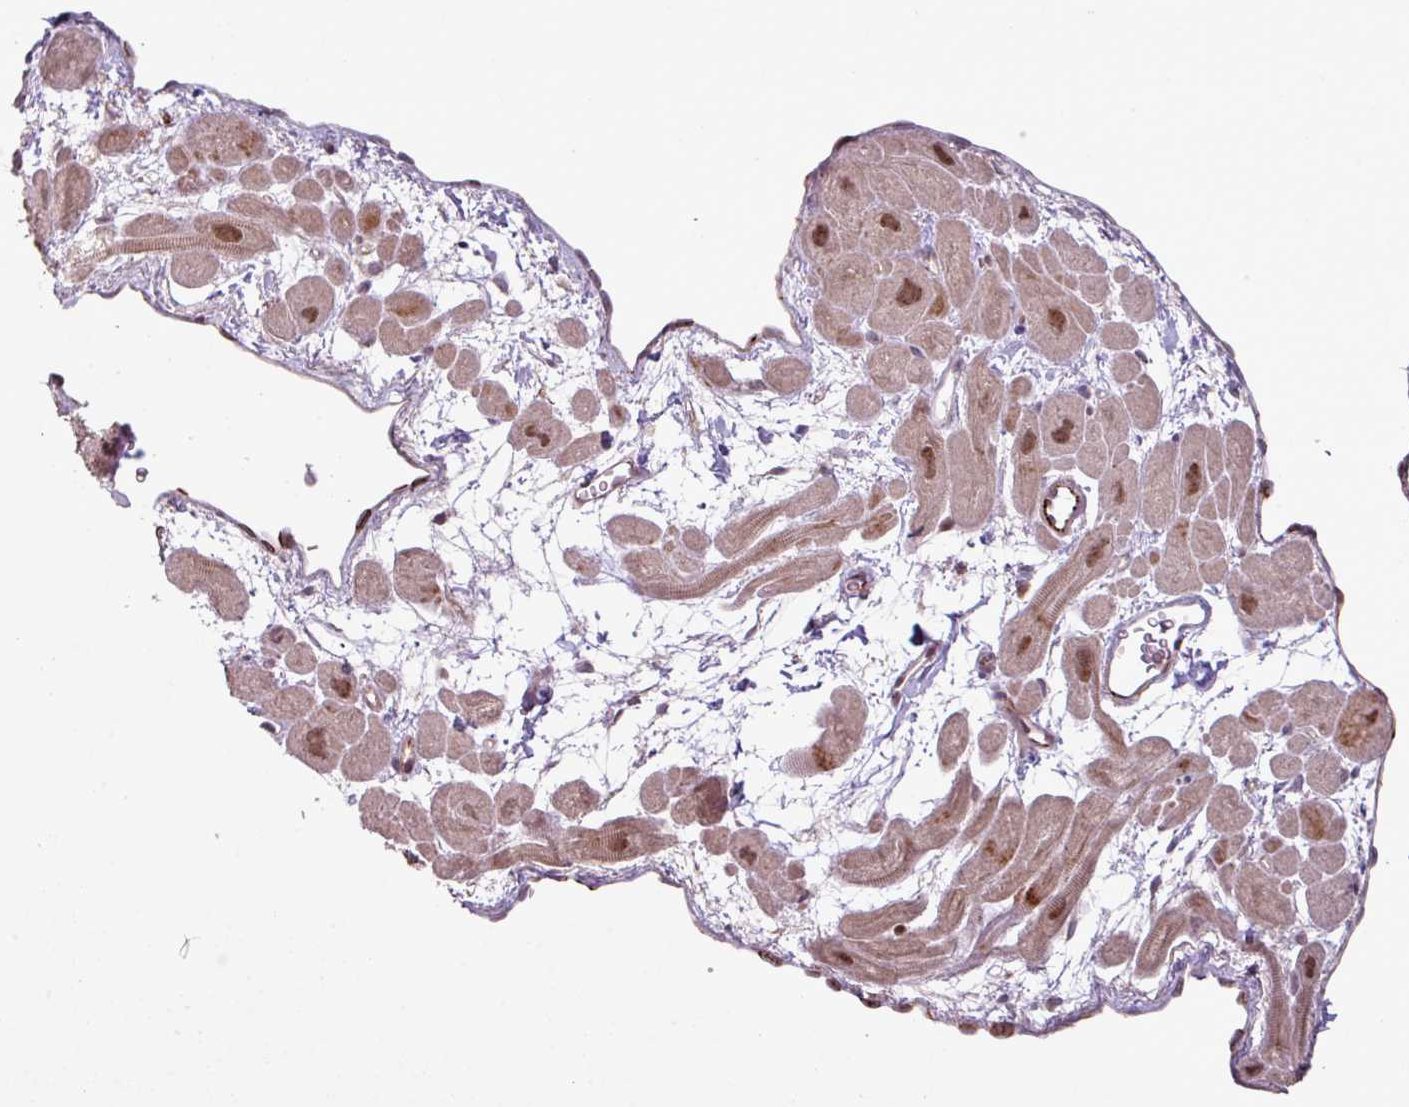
{"staining": {"intensity": "moderate", "quantity": ">75%", "location": "cytoplasmic/membranous,nuclear"}, "tissue": "heart muscle", "cell_type": "Cardiomyocytes", "image_type": "normal", "snomed": [{"axis": "morphology", "description": "Normal tissue, NOS"}, {"axis": "topography", "description": "Heart"}], "caption": "A brown stain labels moderate cytoplasmic/membranous,nuclear positivity of a protein in cardiomyocytes of benign human heart muscle. Nuclei are stained in blue.", "gene": "ZC2HC1C", "patient": {"sex": "male", "age": 49}}